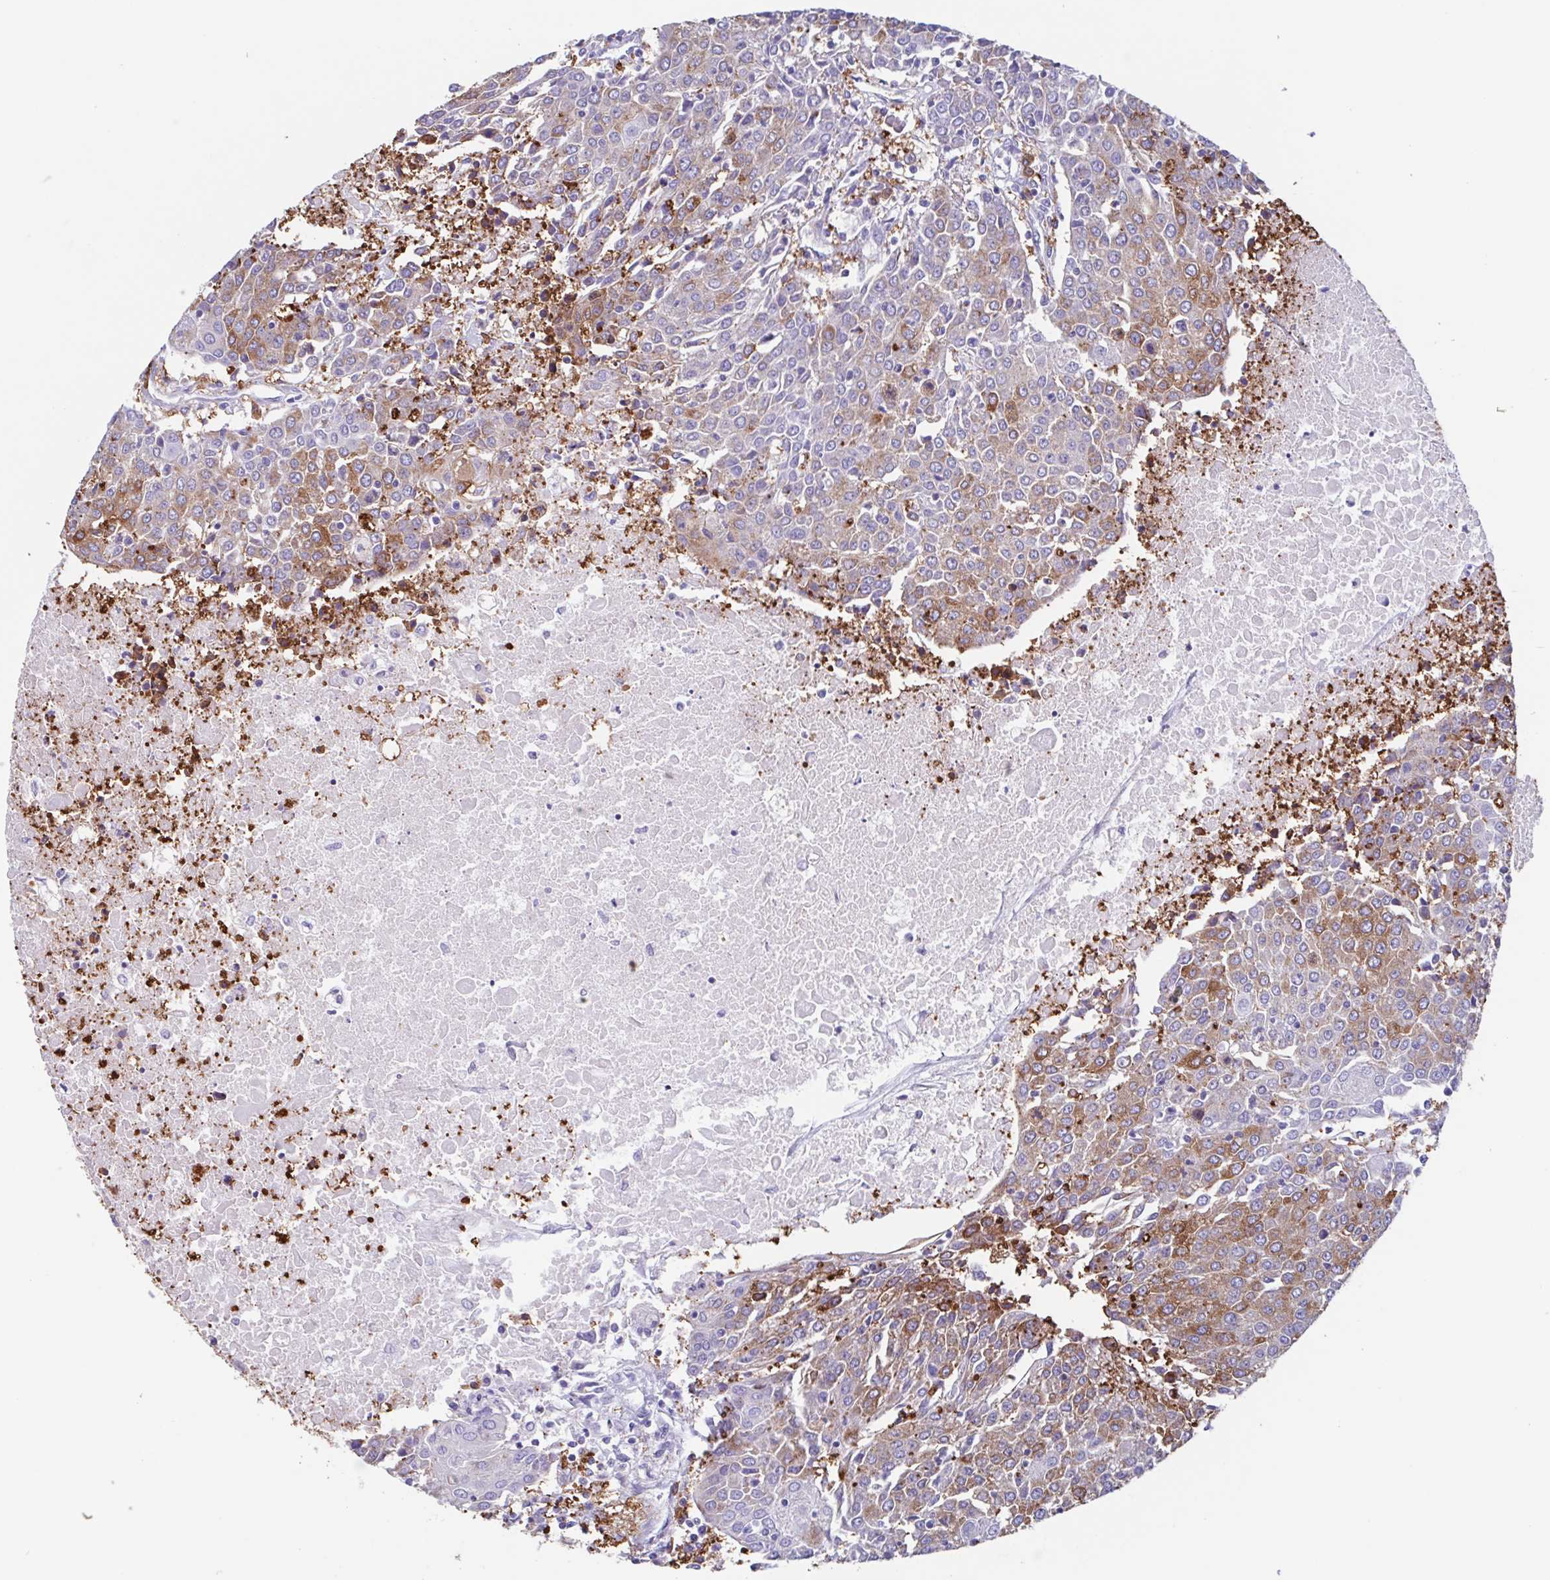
{"staining": {"intensity": "moderate", "quantity": "<25%", "location": "cytoplasmic/membranous"}, "tissue": "urothelial cancer", "cell_type": "Tumor cells", "image_type": "cancer", "snomed": [{"axis": "morphology", "description": "Urothelial carcinoma, High grade"}, {"axis": "topography", "description": "Urinary bladder"}], "caption": "A brown stain highlights moderate cytoplasmic/membranous positivity of a protein in human urothelial cancer tumor cells. (brown staining indicates protein expression, while blue staining denotes nuclei).", "gene": "TPD52", "patient": {"sex": "female", "age": 85}}